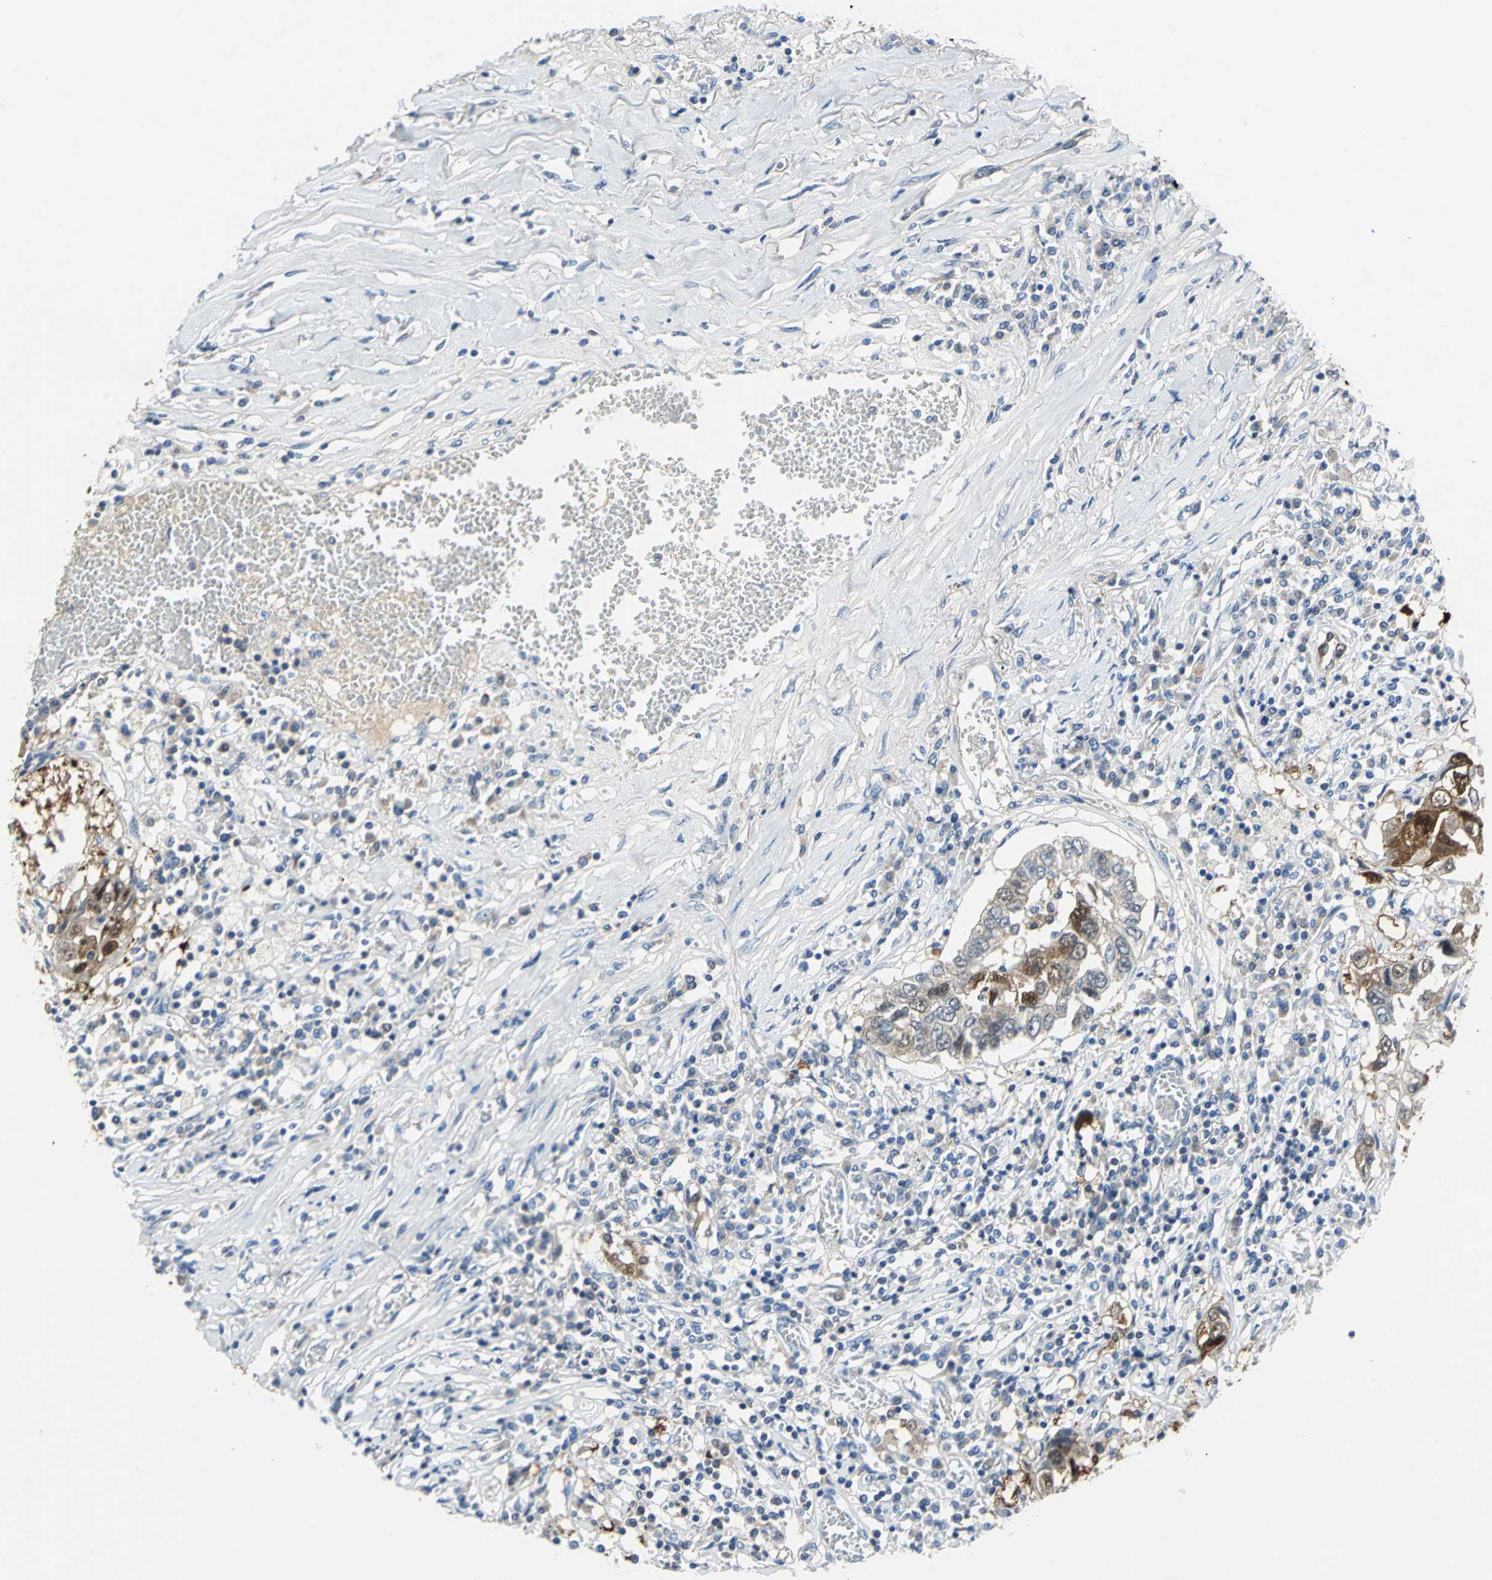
{"staining": {"intensity": "strong", "quantity": "25%-75%", "location": "cytoplasmic/membranous,nuclear"}, "tissue": "lung cancer", "cell_type": "Tumor cells", "image_type": "cancer", "snomed": [{"axis": "morphology", "description": "Squamous cell carcinoma, NOS"}, {"axis": "topography", "description": "Lung"}], "caption": "IHC staining of squamous cell carcinoma (lung), which displays high levels of strong cytoplasmic/membranous and nuclear expression in about 25%-75% of tumor cells indicating strong cytoplasmic/membranous and nuclear protein expression. The staining was performed using DAB (brown) for protein detection and nuclei were counterstained in hematoxylin (blue).", "gene": "SFN", "patient": {"sex": "male", "age": 71}}